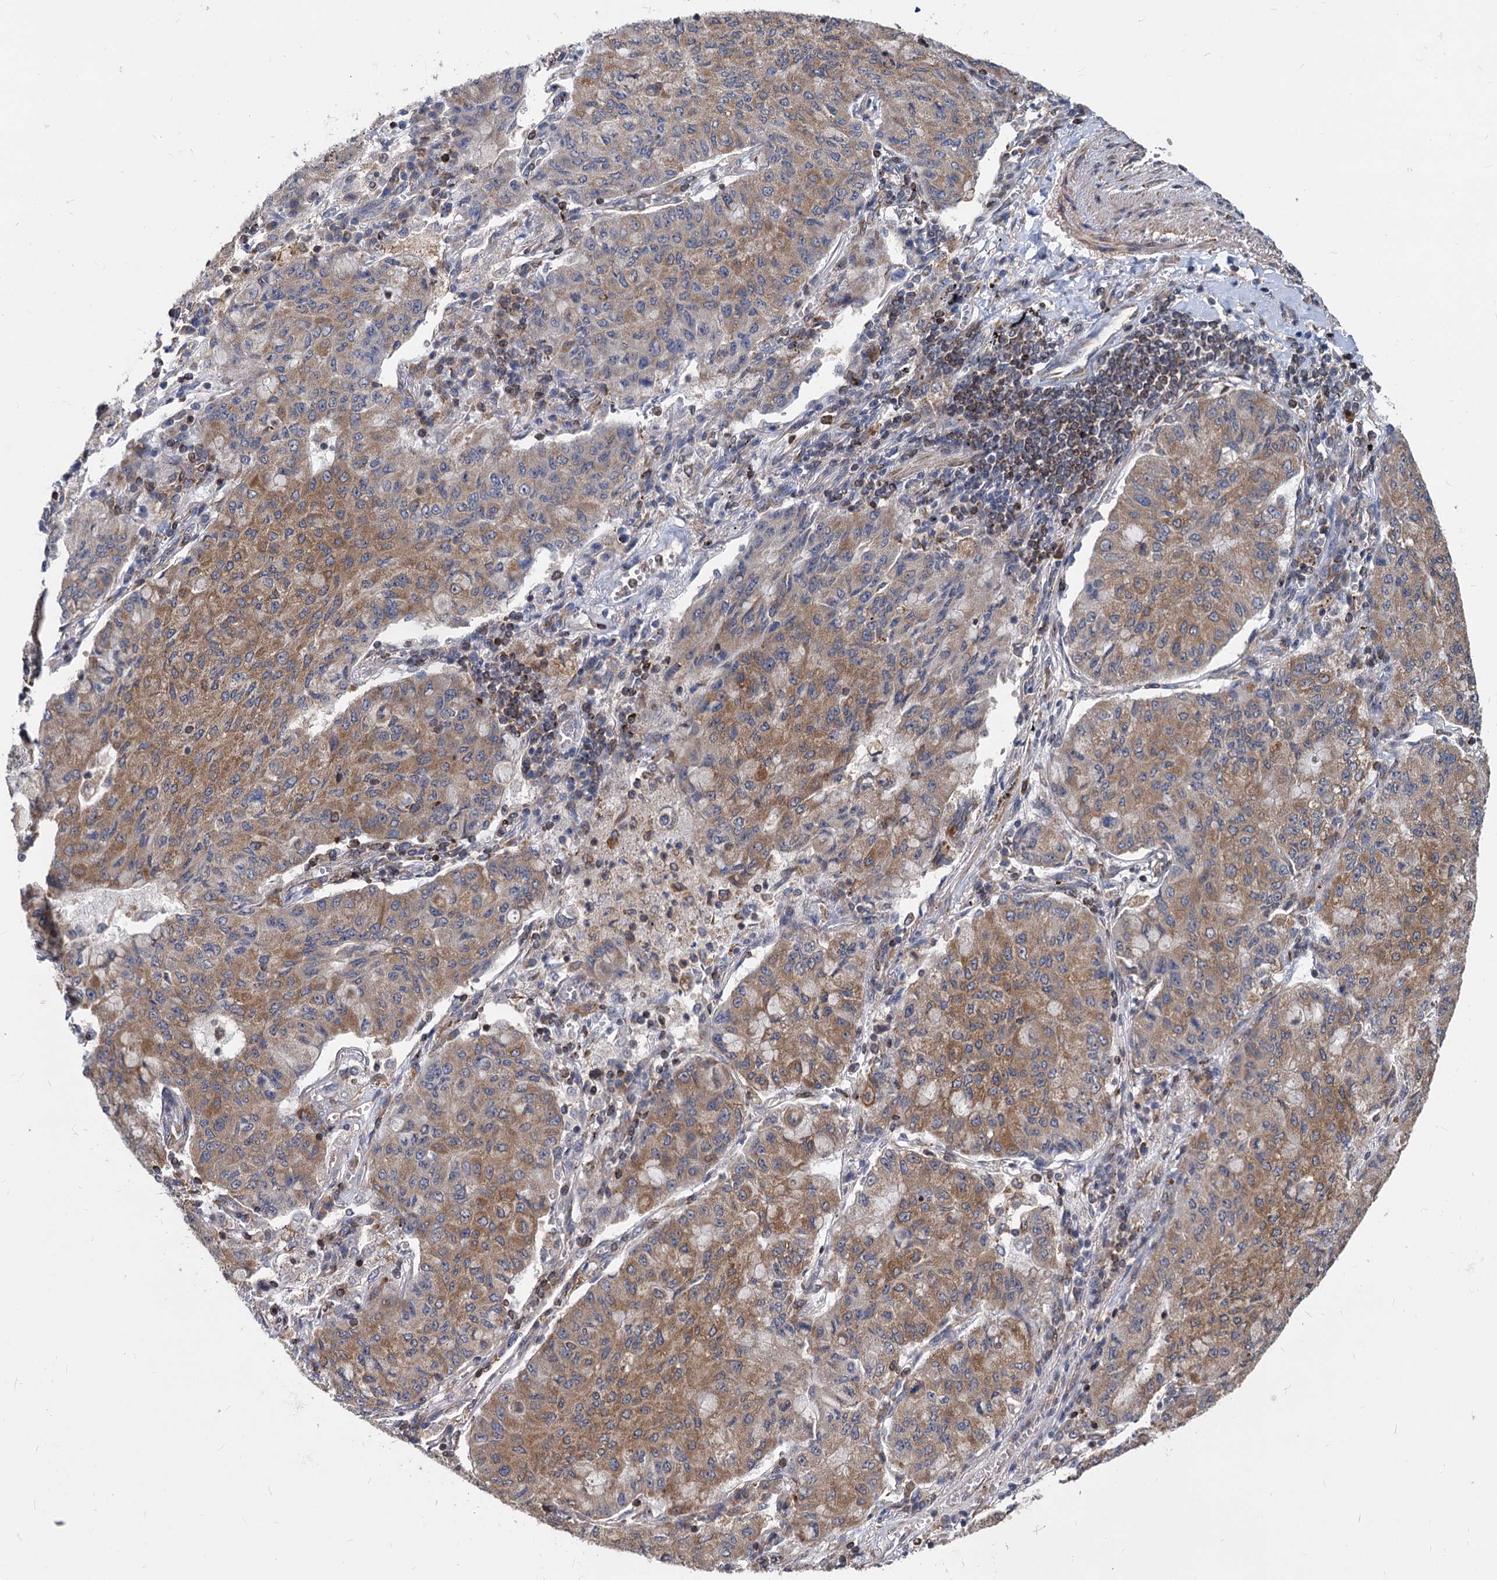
{"staining": {"intensity": "moderate", "quantity": ">75%", "location": "cytoplasmic/membranous"}, "tissue": "lung cancer", "cell_type": "Tumor cells", "image_type": "cancer", "snomed": [{"axis": "morphology", "description": "Squamous cell carcinoma, NOS"}, {"axis": "topography", "description": "Lung"}], "caption": "About >75% of tumor cells in human lung squamous cell carcinoma show moderate cytoplasmic/membranous protein staining as visualized by brown immunohistochemical staining.", "gene": "STIM1", "patient": {"sex": "male", "age": 74}}